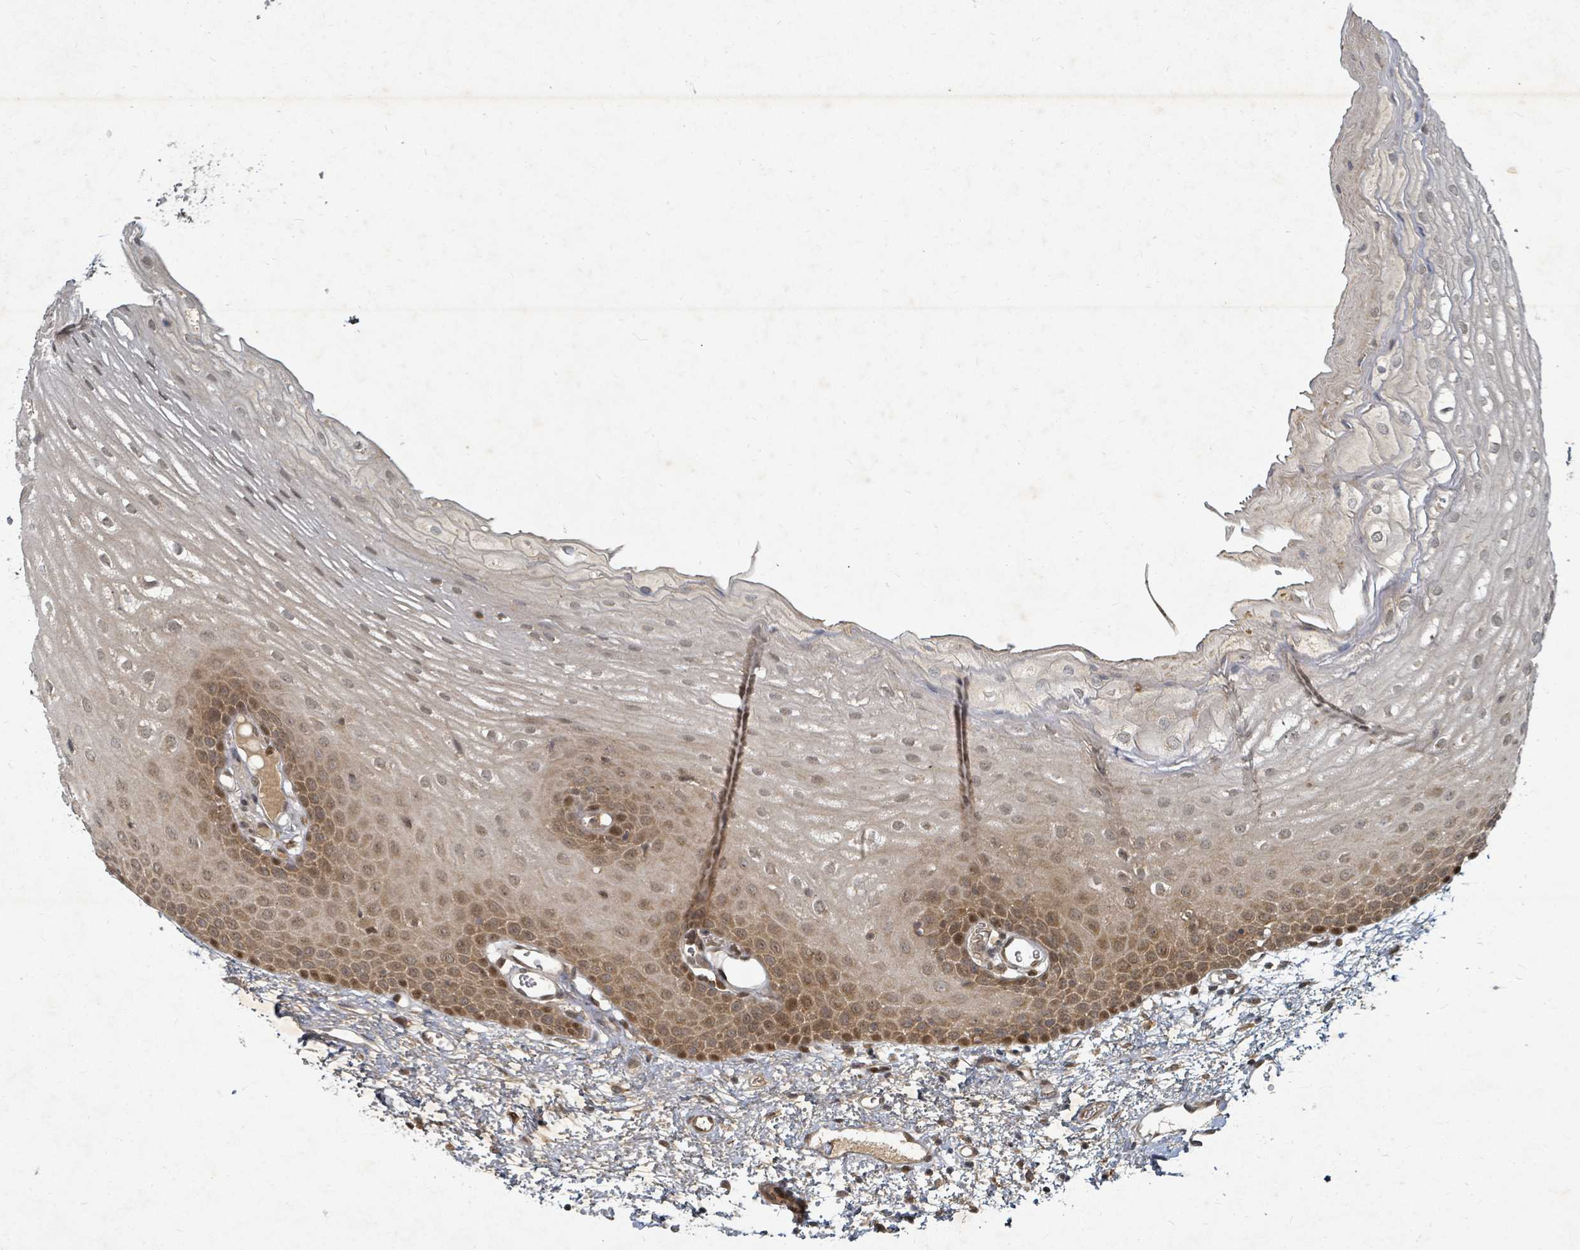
{"staining": {"intensity": "moderate", "quantity": "25%-75%", "location": "cytoplasmic/membranous,nuclear"}, "tissue": "oral mucosa", "cell_type": "Squamous epithelial cells", "image_type": "normal", "snomed": [{"axis": "morphology", "description": "Normal tissue, NOS"}, {"axis": "topography", "description": "Oral tissue"}], "caption": "Immunohistochemical staining of normal oral mucosa exhibits medium levels of moderate cytoplasmic/membranous,nuclear staining in about 25%-75% of squamous epithelial cells. (DAB (3,3'-diaminobenzidine) IHC, brown staining for protein, blue staining for nuclei).", "gene": "KDM4E", "patient": {"sex": "female", "age": 70}}